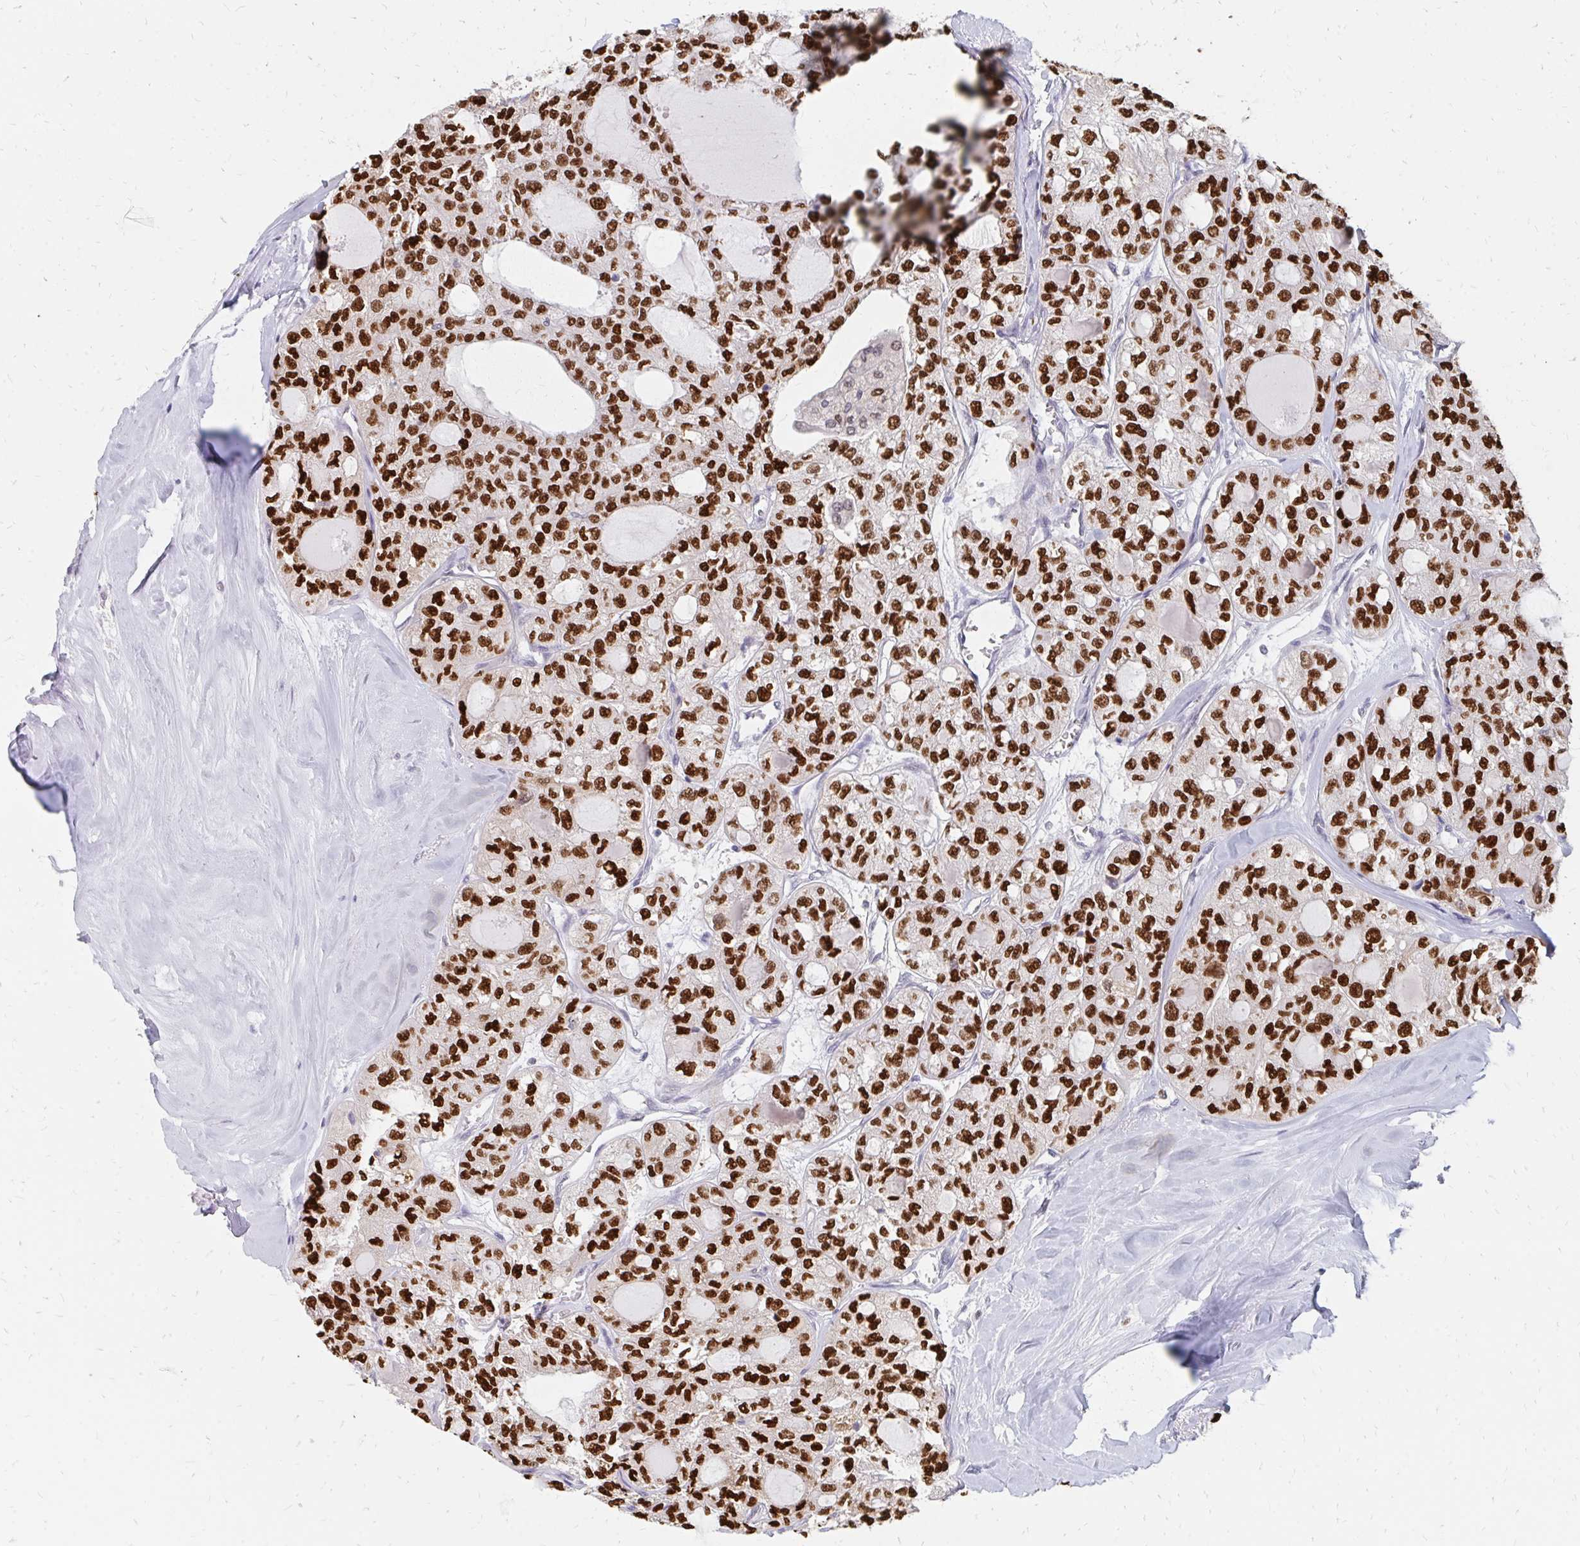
{"staining": {"intensity": "strong", "quantity": ">75%", "location": "nuclear"}, "tissue": "thyroid cancer", "cell_type": "Tumor cells", "image_type": "cancer", "snomed": [{"axis": "morphology", "description": "Follicular adenoma carcinoma, NOS"}, {"axis": "topography", "description": "Thyroid gland"}], "caption": "Immunohistochemical staining of human thyroid cancer demonstrates high levels of strong nuclear protein expression in about >75% of tumor cells.", "gene": "PLK3", "patient": {"sex": "male", "age": 75}}